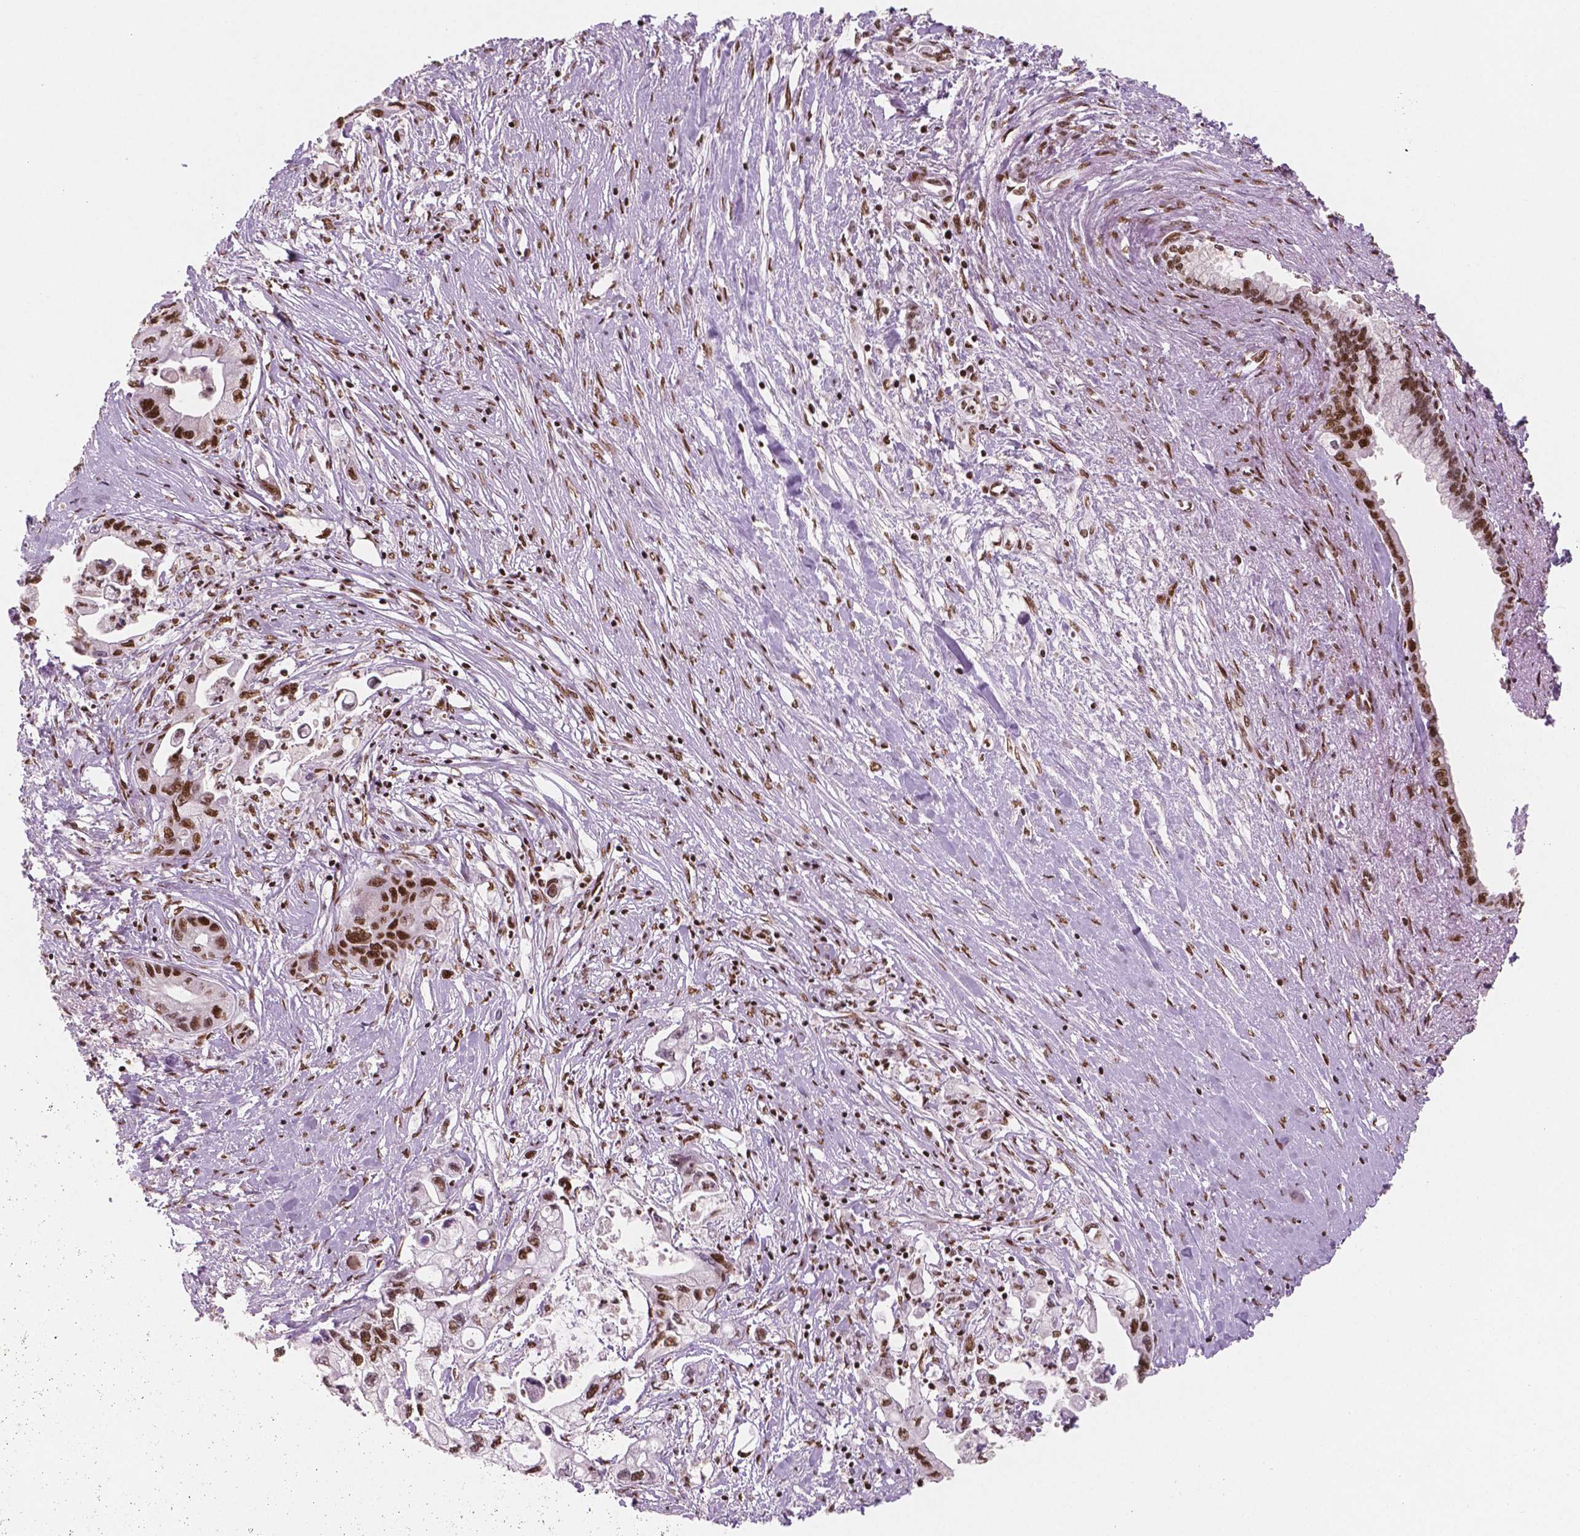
{"staining": {"intensity": "strong", "quantity": ">75%", "location": "nuclear"}, "tissue": "pancreatic cancer", "cell_type": "Tumor cells", "image_type": "cancer", "snomed": [{"axis": "morphology", "description": "Adenocarcinoma, NOS"}, {"axis": "topography", "description": "Pancreas"}], "caption": "A high amount of strong nuclear expression is appreciated in about >75% of tumor cells in adenocarcinoma (pancreatic) tissue.", "gene": "BRD4", "patient": {"sex": "male", "age": 61}}